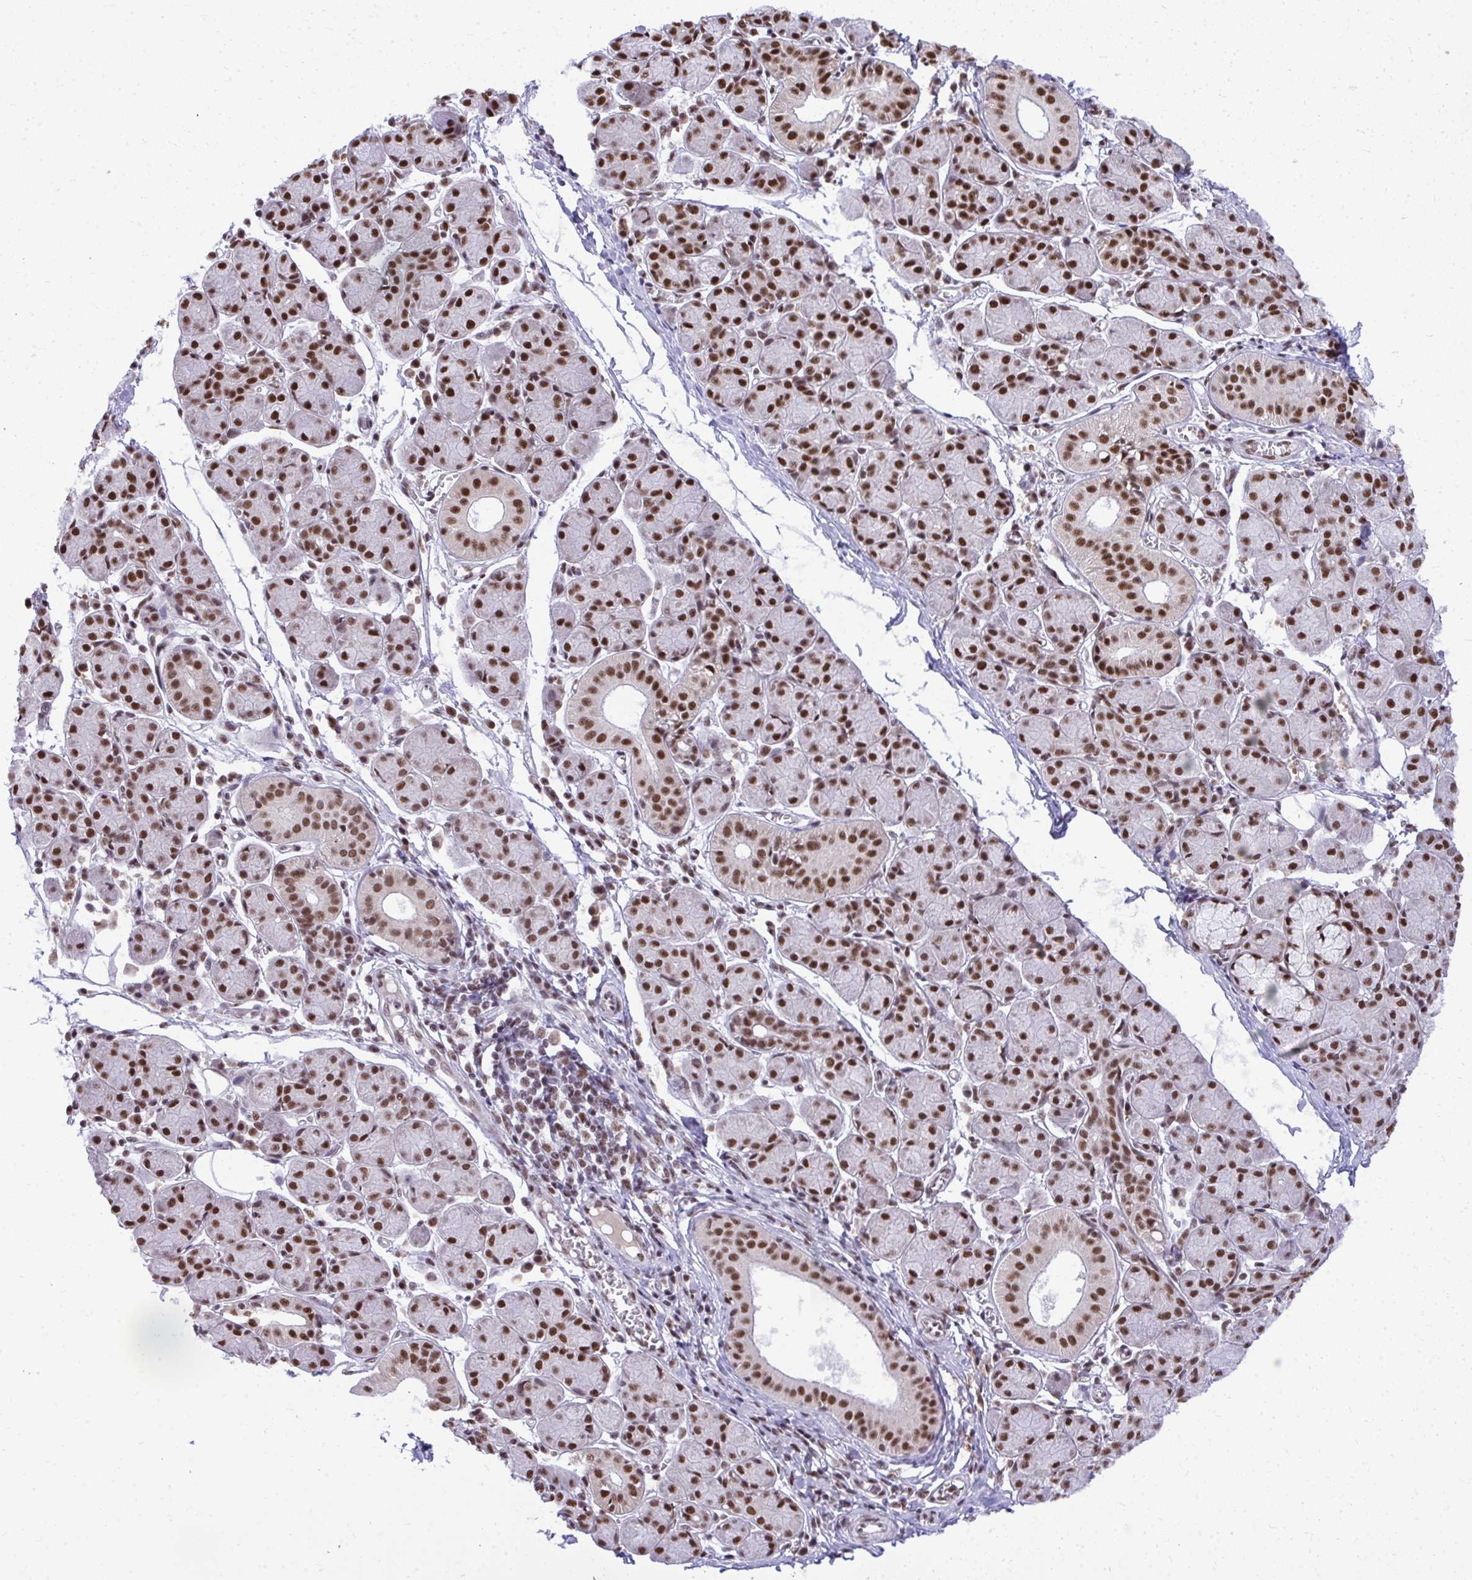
{"staining": {"intensity": "strong", "quantity": ">75%", "location": "nuclear"}, "tissue": "salivary gland", "cell_type": "Glandular cells", "image_type": "normal", "snomed": [{"axis": "morphology", "description": "Normal tissue, NOS"}, {"axis": "morphology", "description": "Inflammation, NOS"}, {"axis": "topography", "description": "Lymph node"}, {"axis": "topography", "description": "Salivary gland"}], "caption": "A brown stain highlights strong nuclear expression of a protein in glandular cells of benign human salivary gland.", "gene": "PRPF19", "patient": {"sex": "male", "age": 3}}